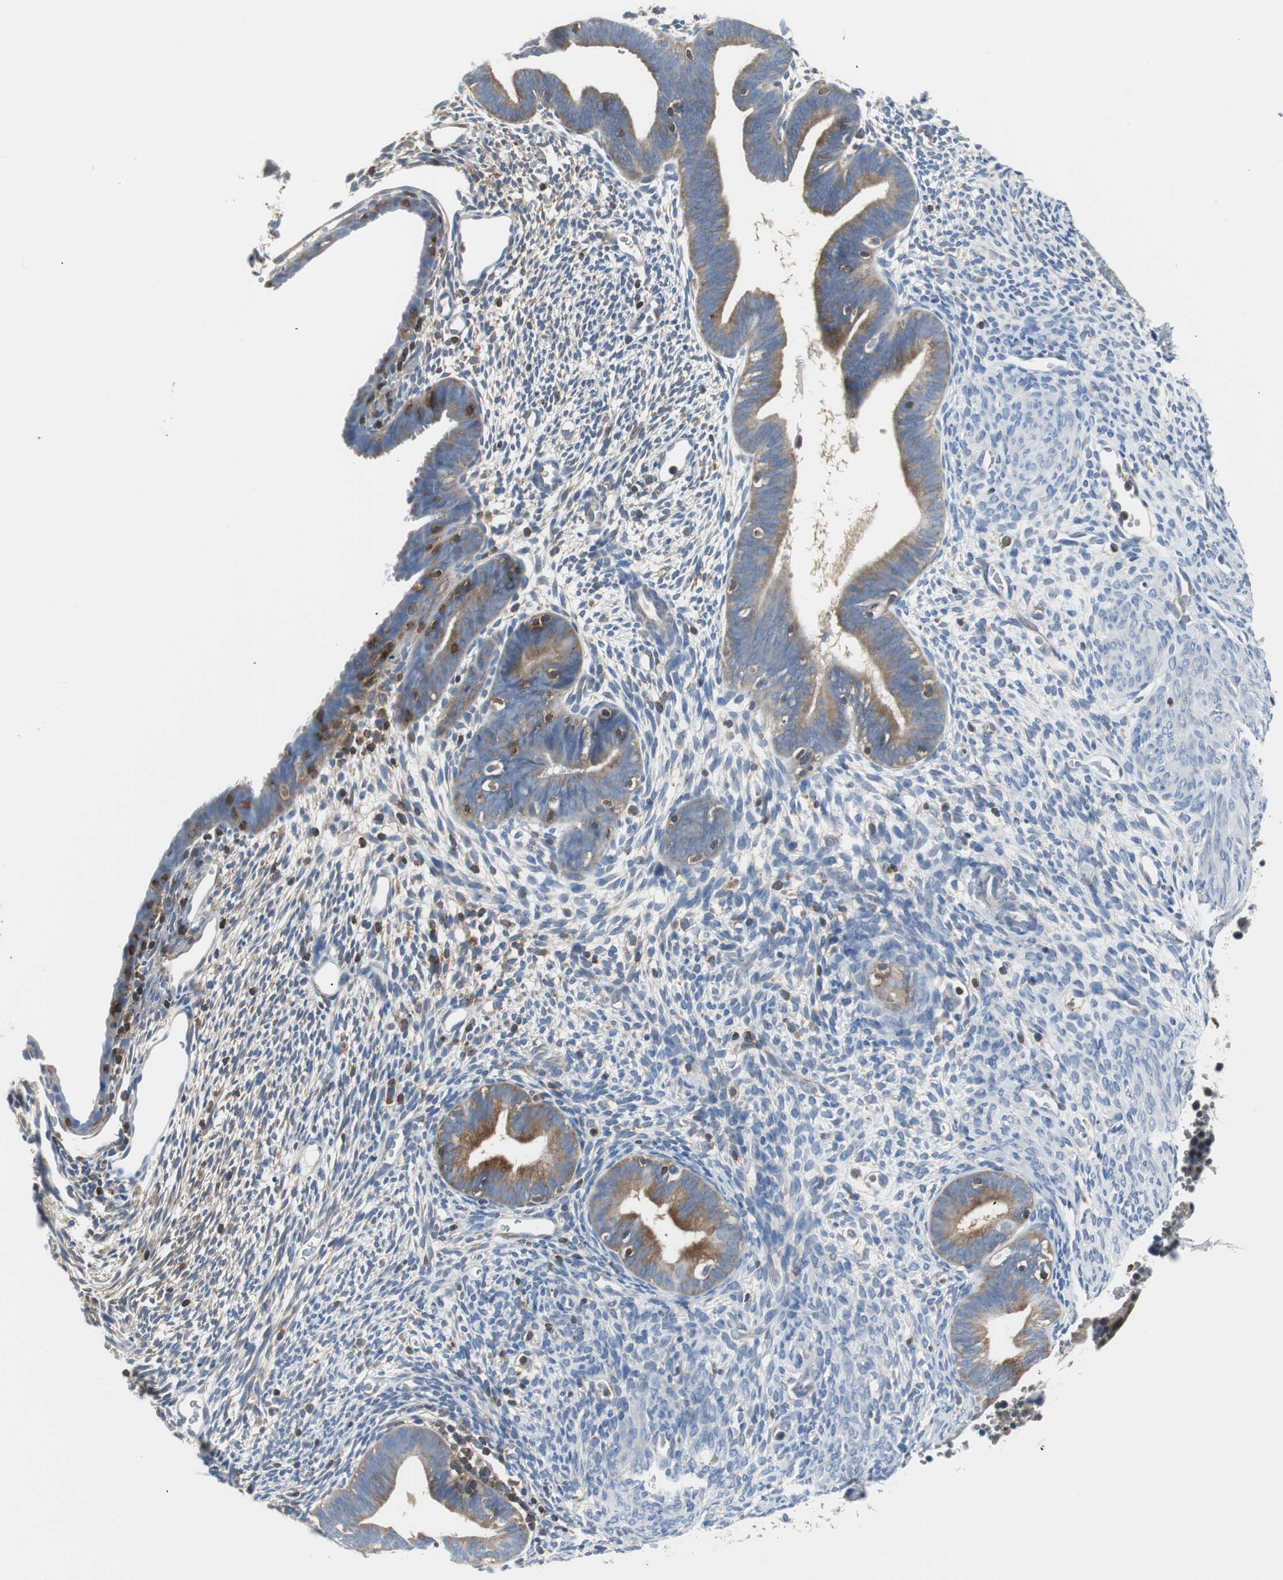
{"staining": {"intensity": "negative", "quantity": "none", "location": "none"}, "tissue": "endometrium", "cell_type": "Cells in endometrial stroma", "image_type": "normal", "snomed": [{"axis": "morphology", "description": "Normal tissue, NOS"}, {"axis": "morphology", "description": "Atrophy, NOS"}, {"axis": "topography", "description": "Uterus"}, {"axis": "topography", "description": "Endometrium"}], "caption": "Immunohistochemistry (IHC) histopathology image of unremarkable endometrium: endometrium stained with DAB (3,3'-diaminobenzidine) reveals no significant protein positivity in cells in endometrial stroma. The staining was performed using DAB to visualize the protein expression in brown, while the nuclei were stained in blue with hematoxylin (Magnification: 20x).", "gene": "TSC22D4", "patient": {"sex": "female", "age": 68}}